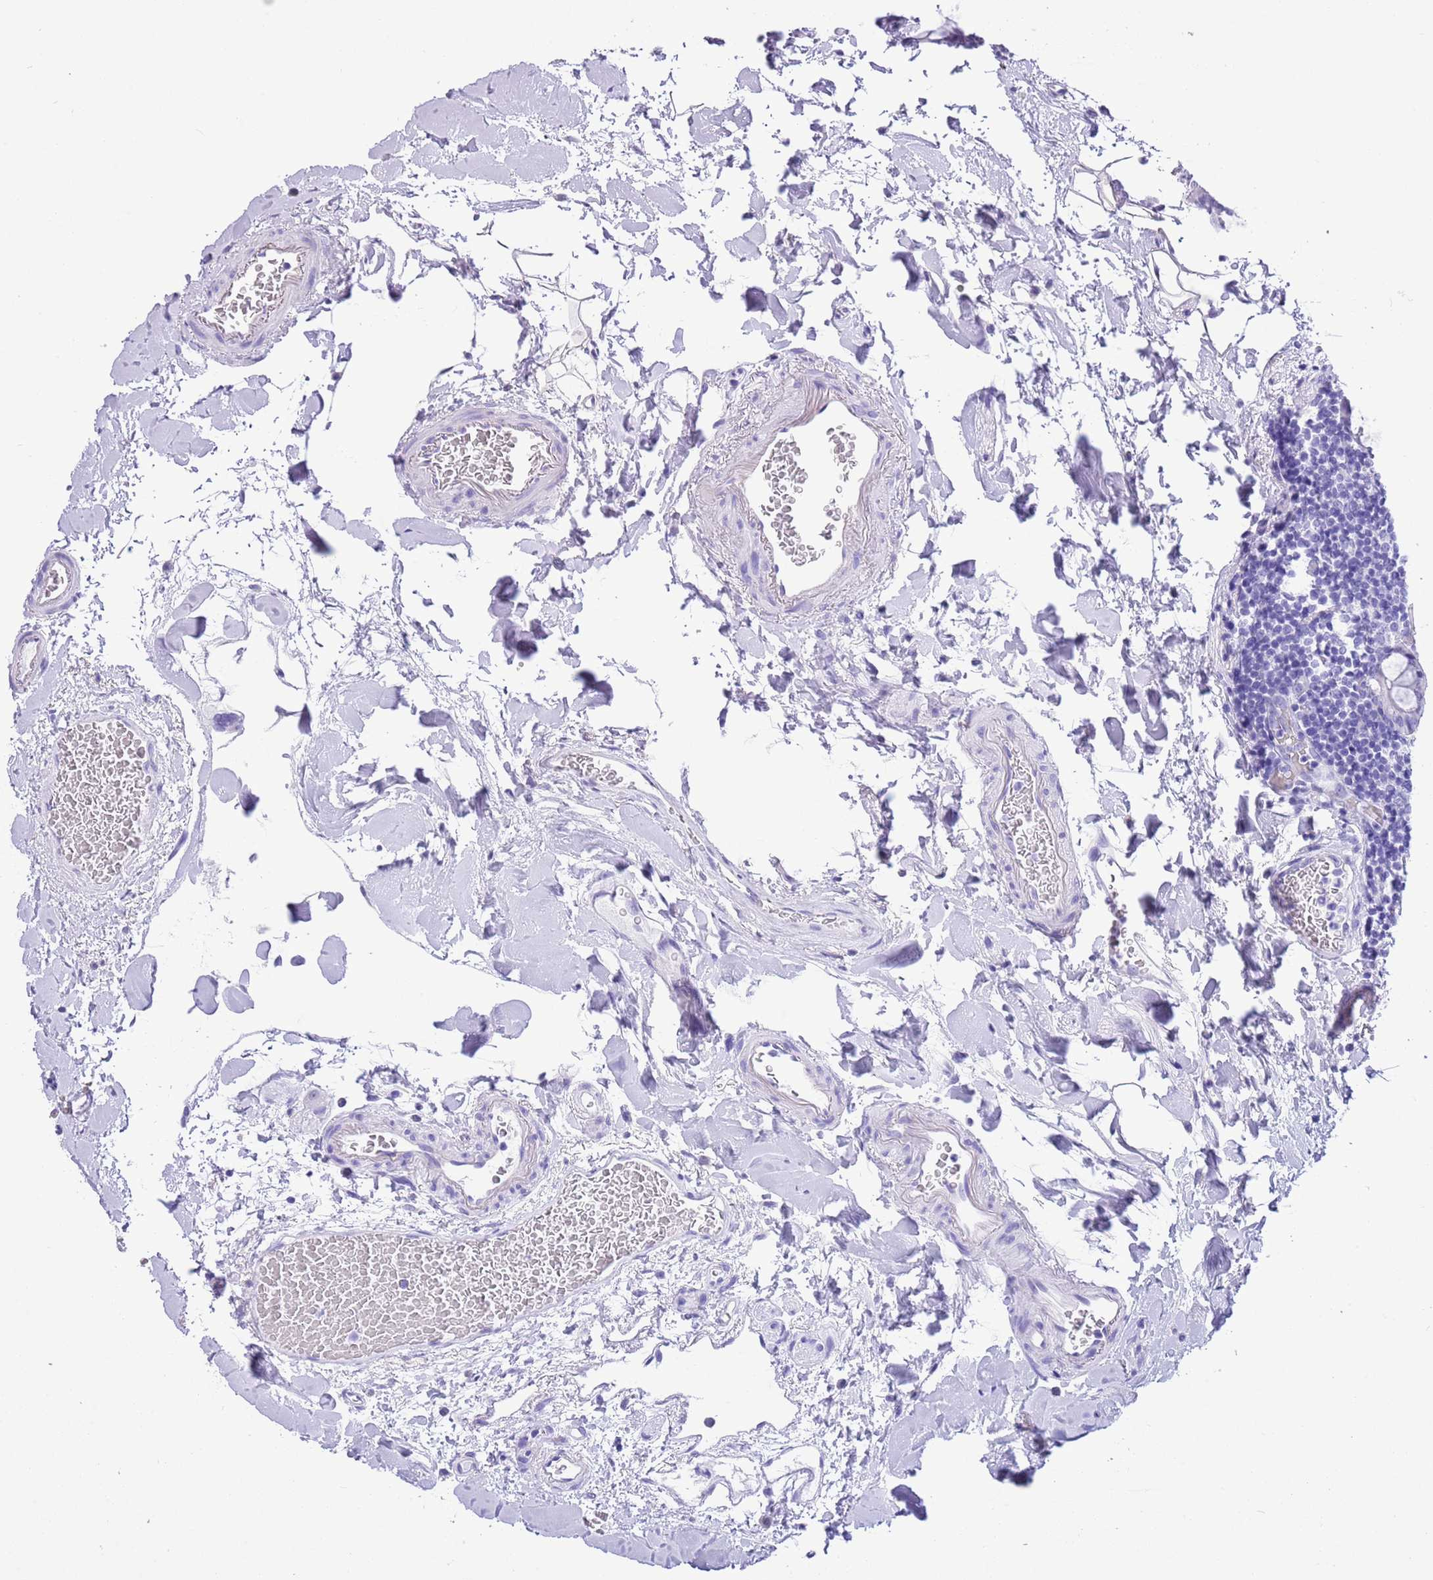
{"staining": {"intensity": "negative", "quantity": "none", "location": "none"}, "tissue": "colon", "cell_type": "Endothelial cells", "image_type": "normal", "snomed": [{"axis": "morphology", "description": "Normal tissue, NOS"}, {"axis": "topography", "description": "Colon"}], "caption": "High magnification brightfield microscopy of normal colon stained with DAB (3,3'-diaminobenzidine) (brown) and counterstained with hematoxylin (blue): endothelial cells show no significant staining. (Brightfield microscopy of DAB immunohistochemistry at high magnification).", "gene": "TMEM185A", "patient": {"sex": "male", "age": 75}}